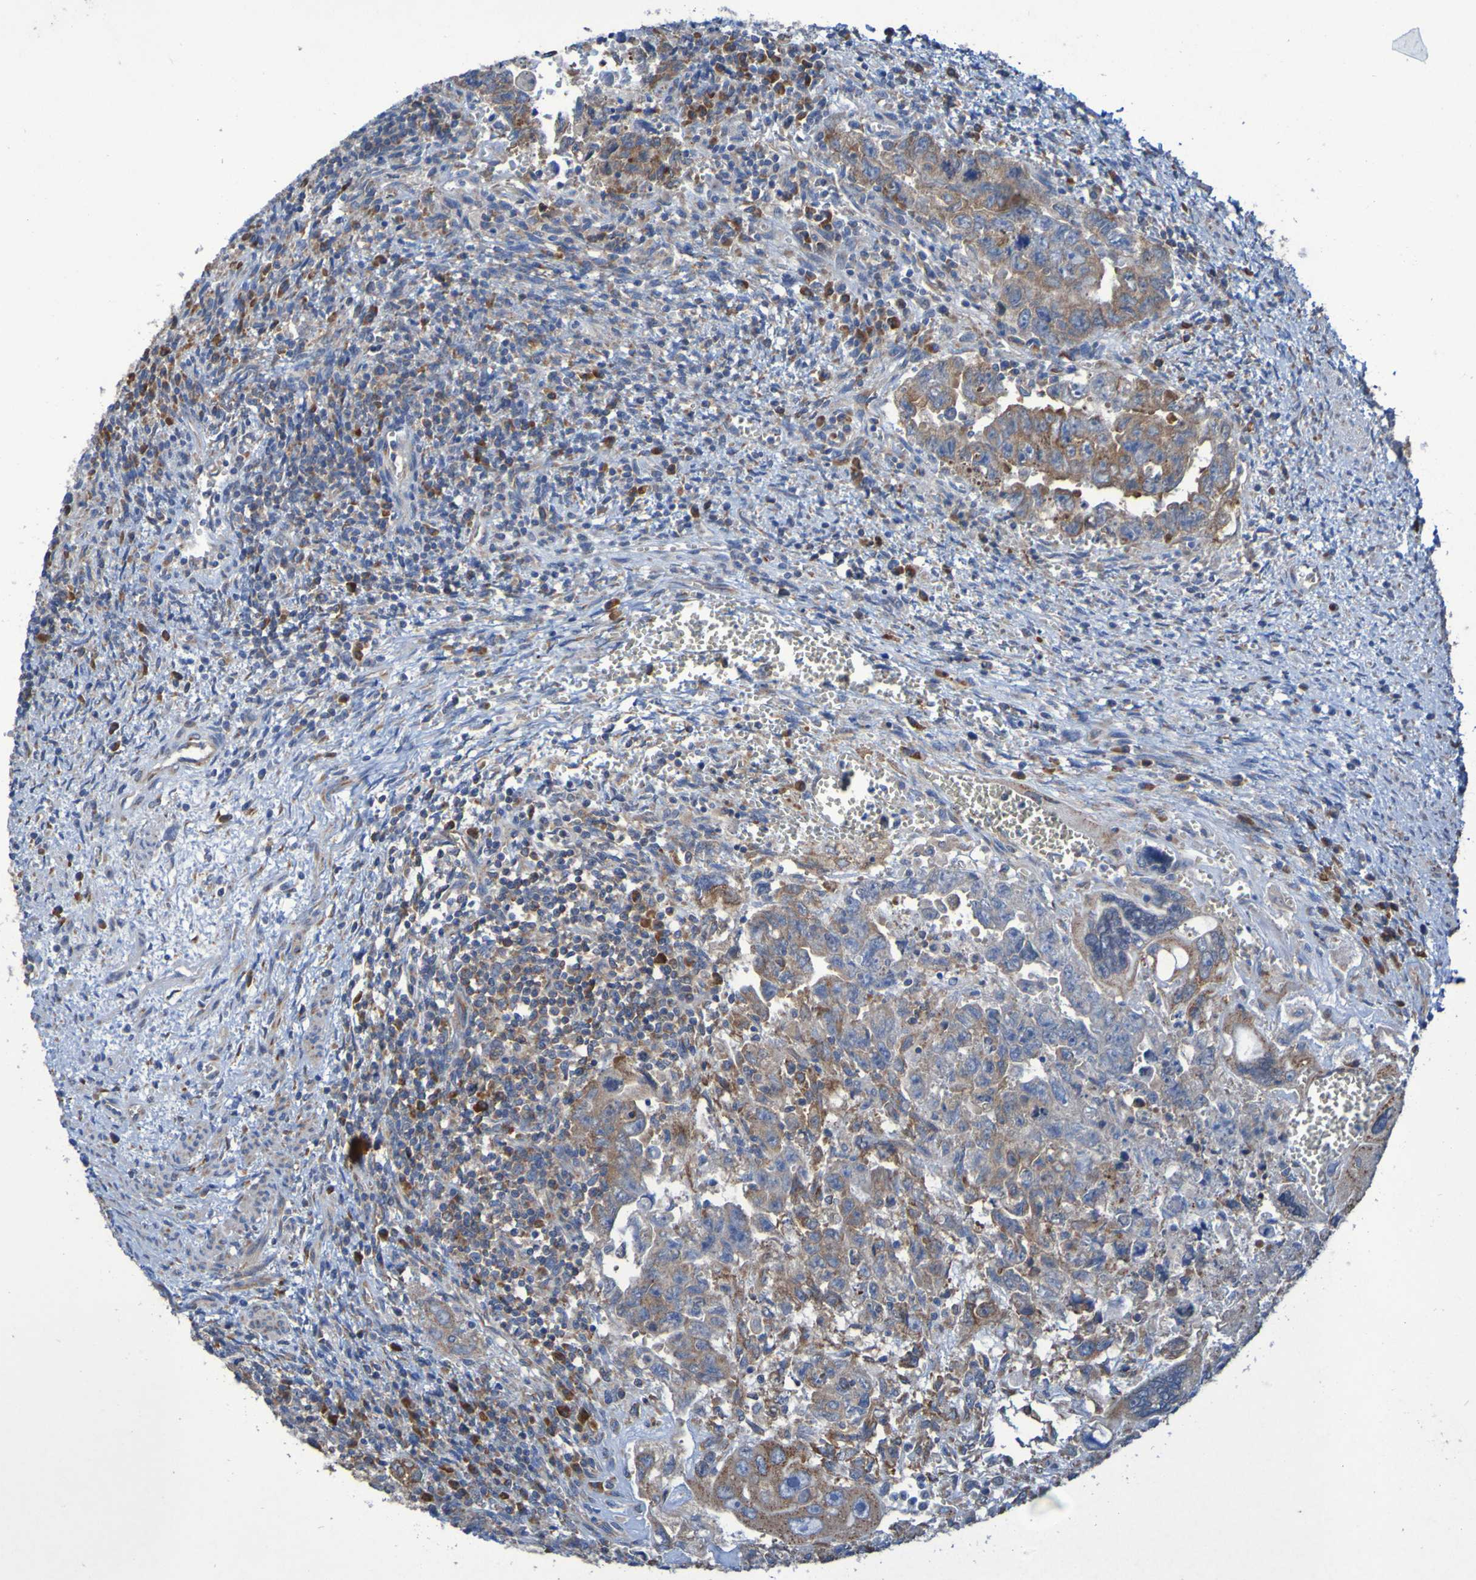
{"staining": {"intensity": "weak", "quantity": ">75%", "location": "cytoplasmic/membranous"}, "tissue": "testis cancer", "cell_type": "Tumor cells", "image_type": "cancer", "snomed": [{"axis": "morphology", "description": "Carcinoma, Embryonal, NOS"}, {"axis": "topography", "description": "Testis"}], "caption": "A low amount of weak cytoplasmic/membranous expression is present in about >75% of tumor cells in testis cancer tissue.", "gene": "FKBP3", "patient": {"sex": "male", "age": 28}}